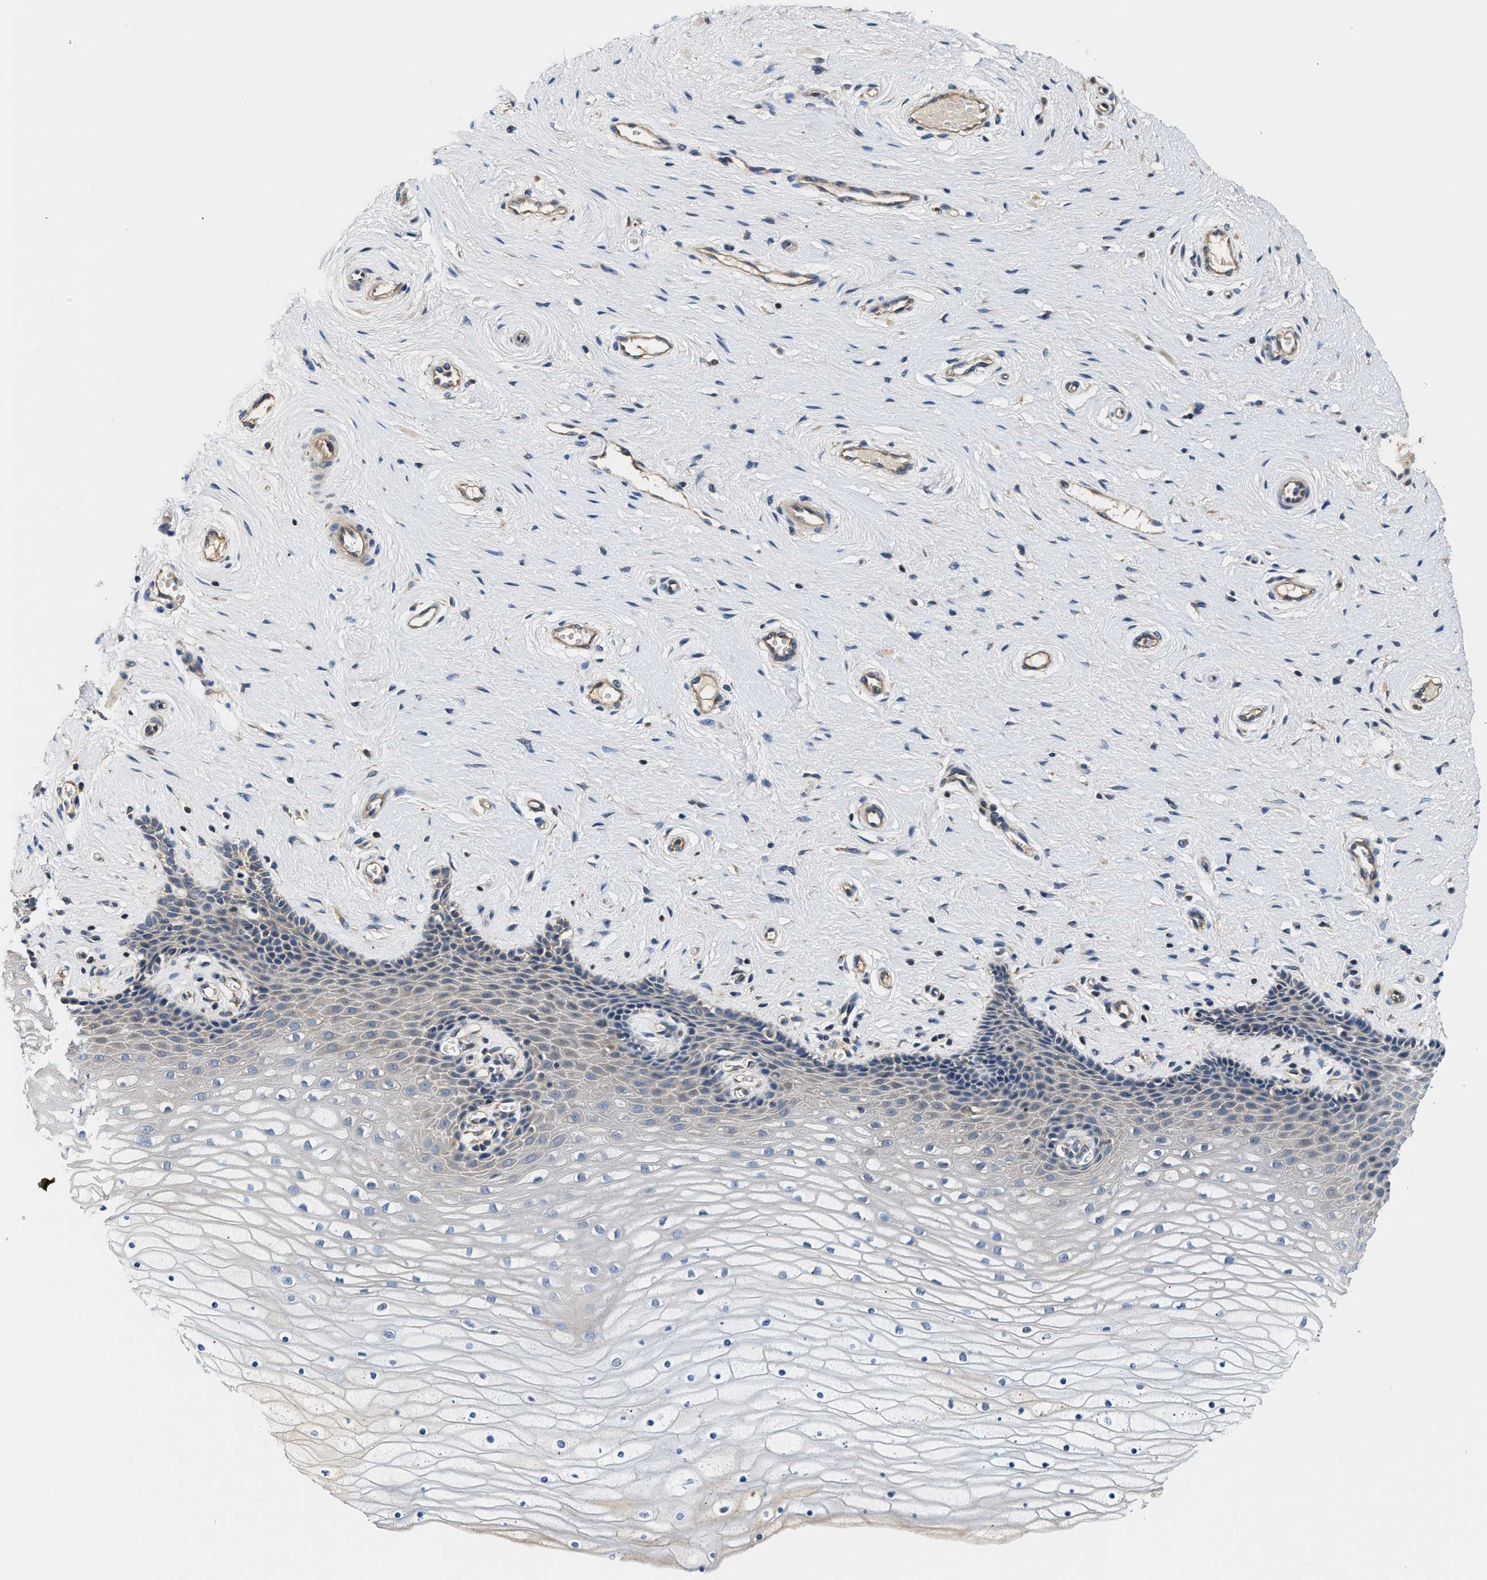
{"staining": {"intensity": "negative", "quantity": "none", "location": "none"}, "tissue": "cervix", "cell_type": "Squamous epithelial cells", "image_type": "normal", "snomed": [{"axis": "morphology", "description": "Normal tissue, NOS"}, {"axis": "topography", "description": "Cervix"}], "caption": "IHC micrograph of unremarkable human cervix stained for a protein (brown), which exhibits no staining in squamous epithelial cells. (DAB IHC, high magnification).", "gene": "TEX2", "patient": {"sex": "female", "age": 39}}